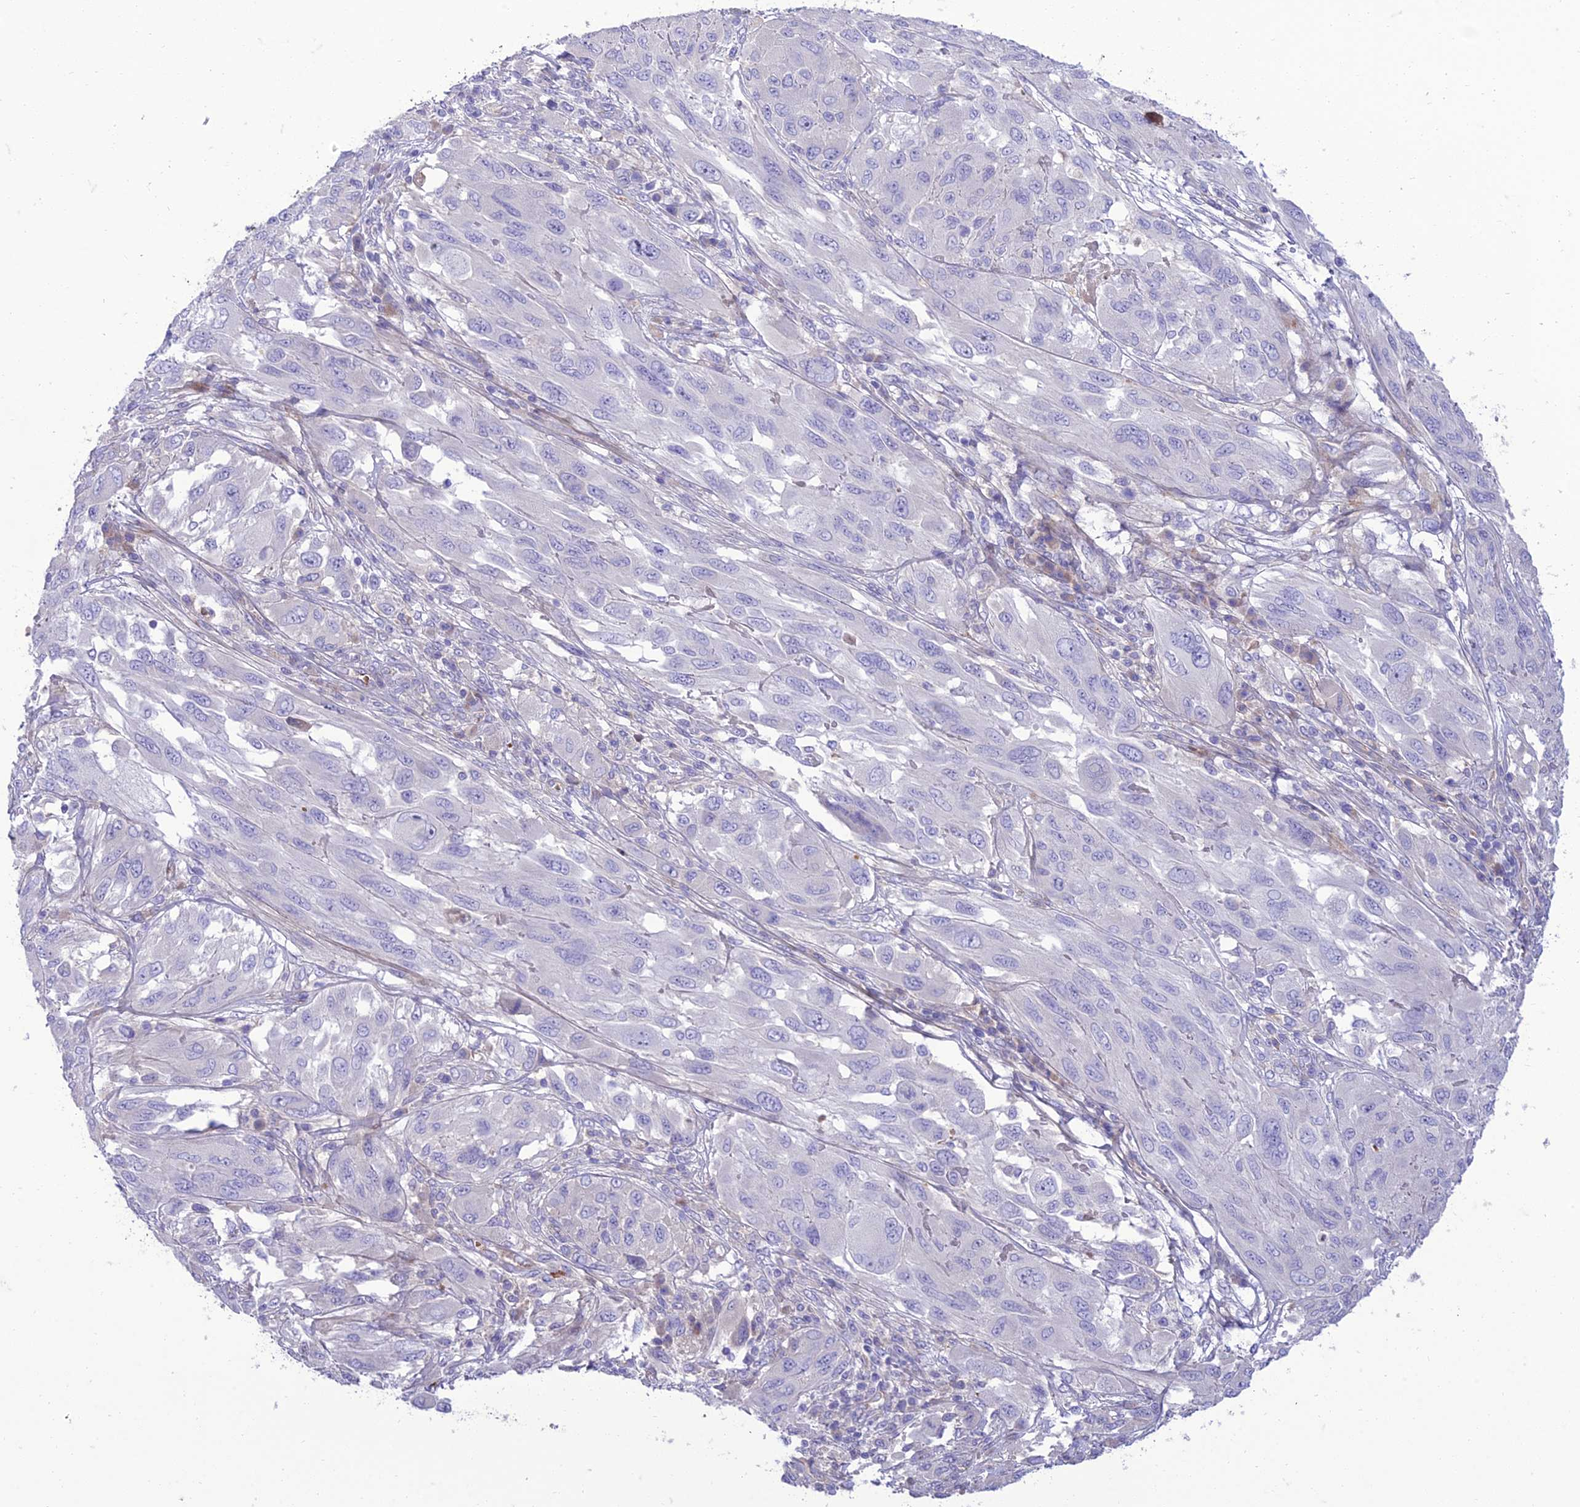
{"staining": {"intensity": "negative", "quantity": "none", "location": "none"}, "tissue": "melanoma", "cell_type": "Tumor cells", "image_type": "cancer", "snomed": [{"axis": "morphology", "description": "Malignant melanoma, NOS"}, {"axis": "topography", "description": "Skin"}], "caption": "Tumor cells show no significant protein staining in melanoma.", "gene": "SEL1L3", "patient": {"sex": "female", "age": 91}}